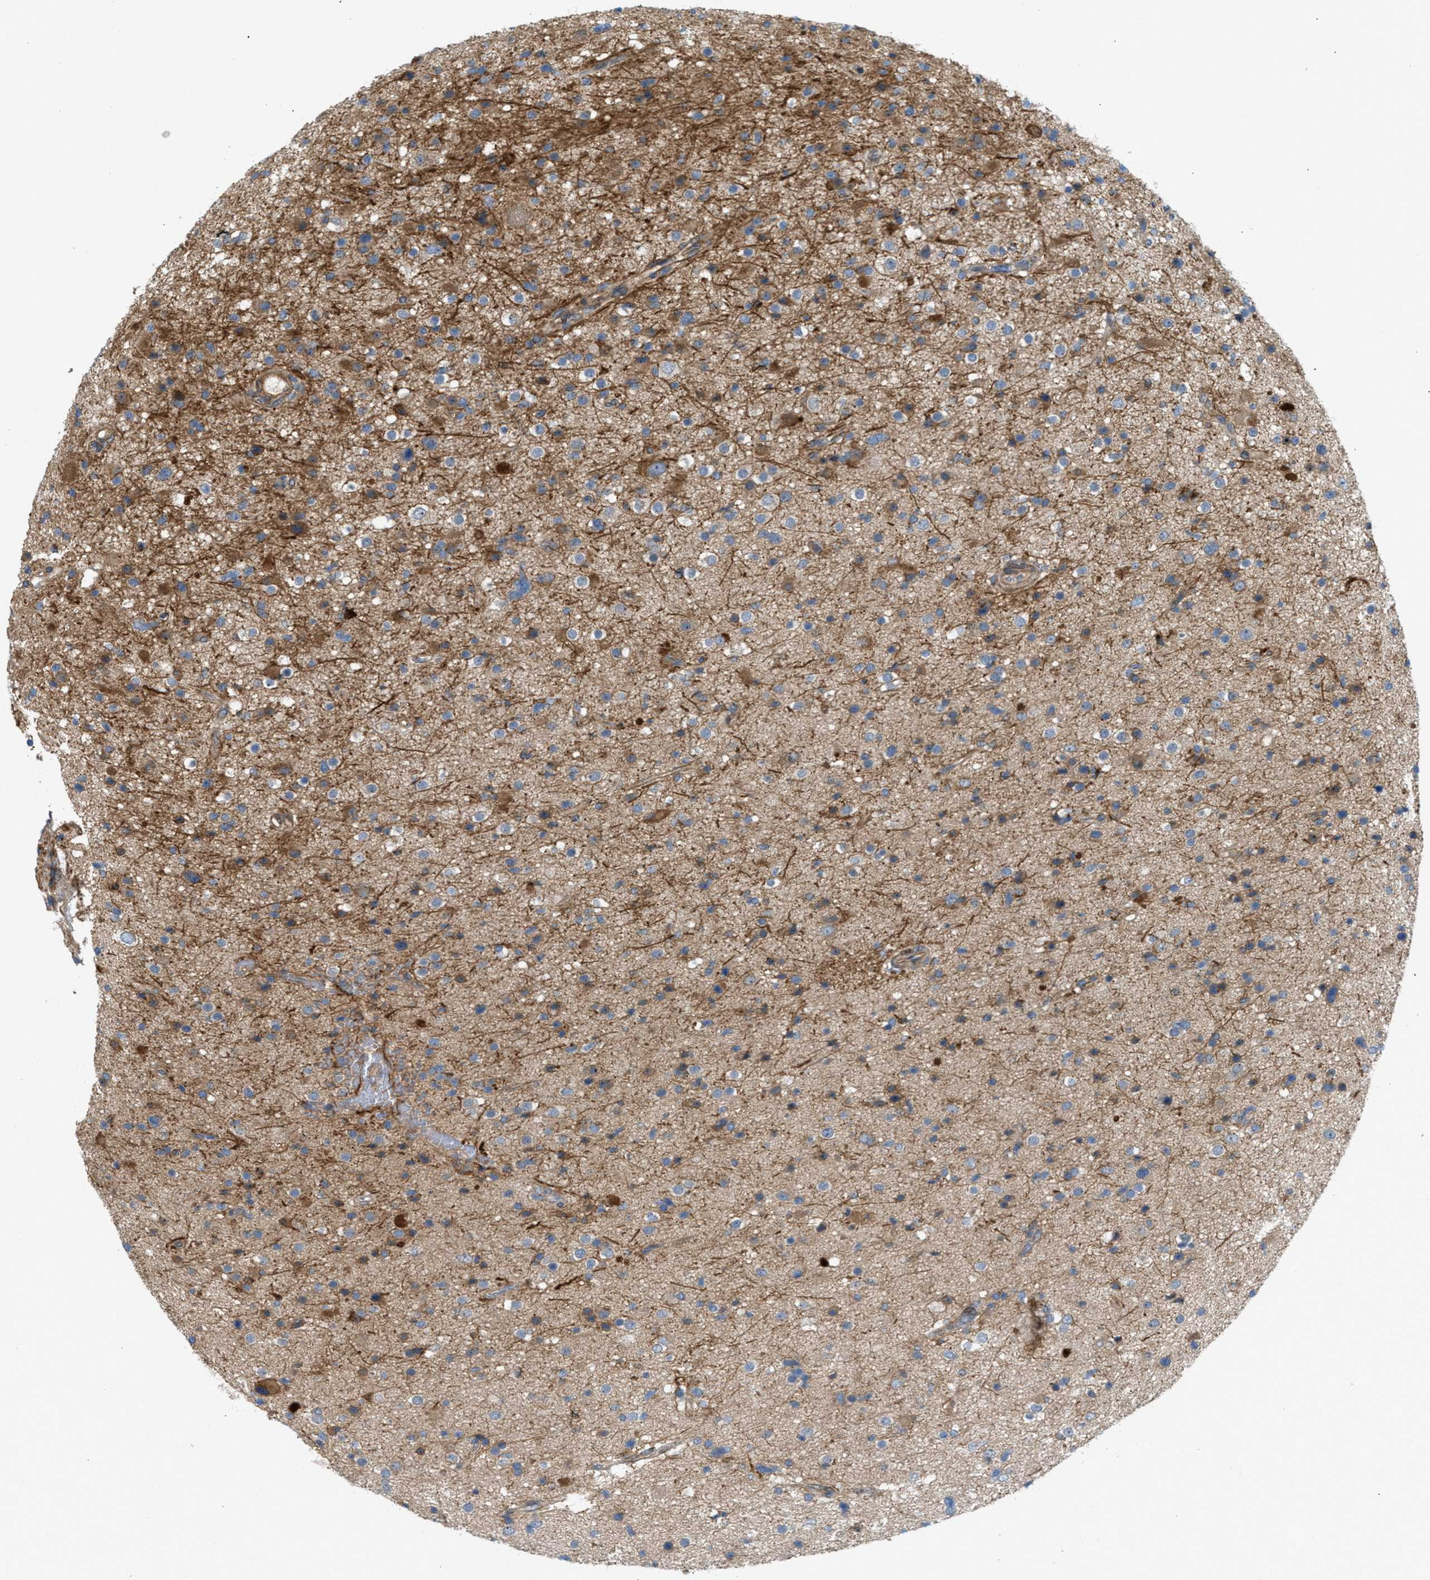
{"staining": {"intensity": "moderate", "quantity": "25%-75%", "location": "cytoplasmic/membranous"}, "tissue": "glioma", "cell_type": "Tumor cells", "image_type": "cancer", "snomed": [{"axis": "morphology", "description": "Glioma, malignant, High grade"}, {"axis": "topography", "description": "Brain"}], "caption": "About 25%-75% of tumor cells in human glioma display moderate cytoplasmic/membranous protein positivity as visualized by brown immunohistochemical staining.", "gene": "CYB5D1", "patient": {"sex": "male", "age": 33}}